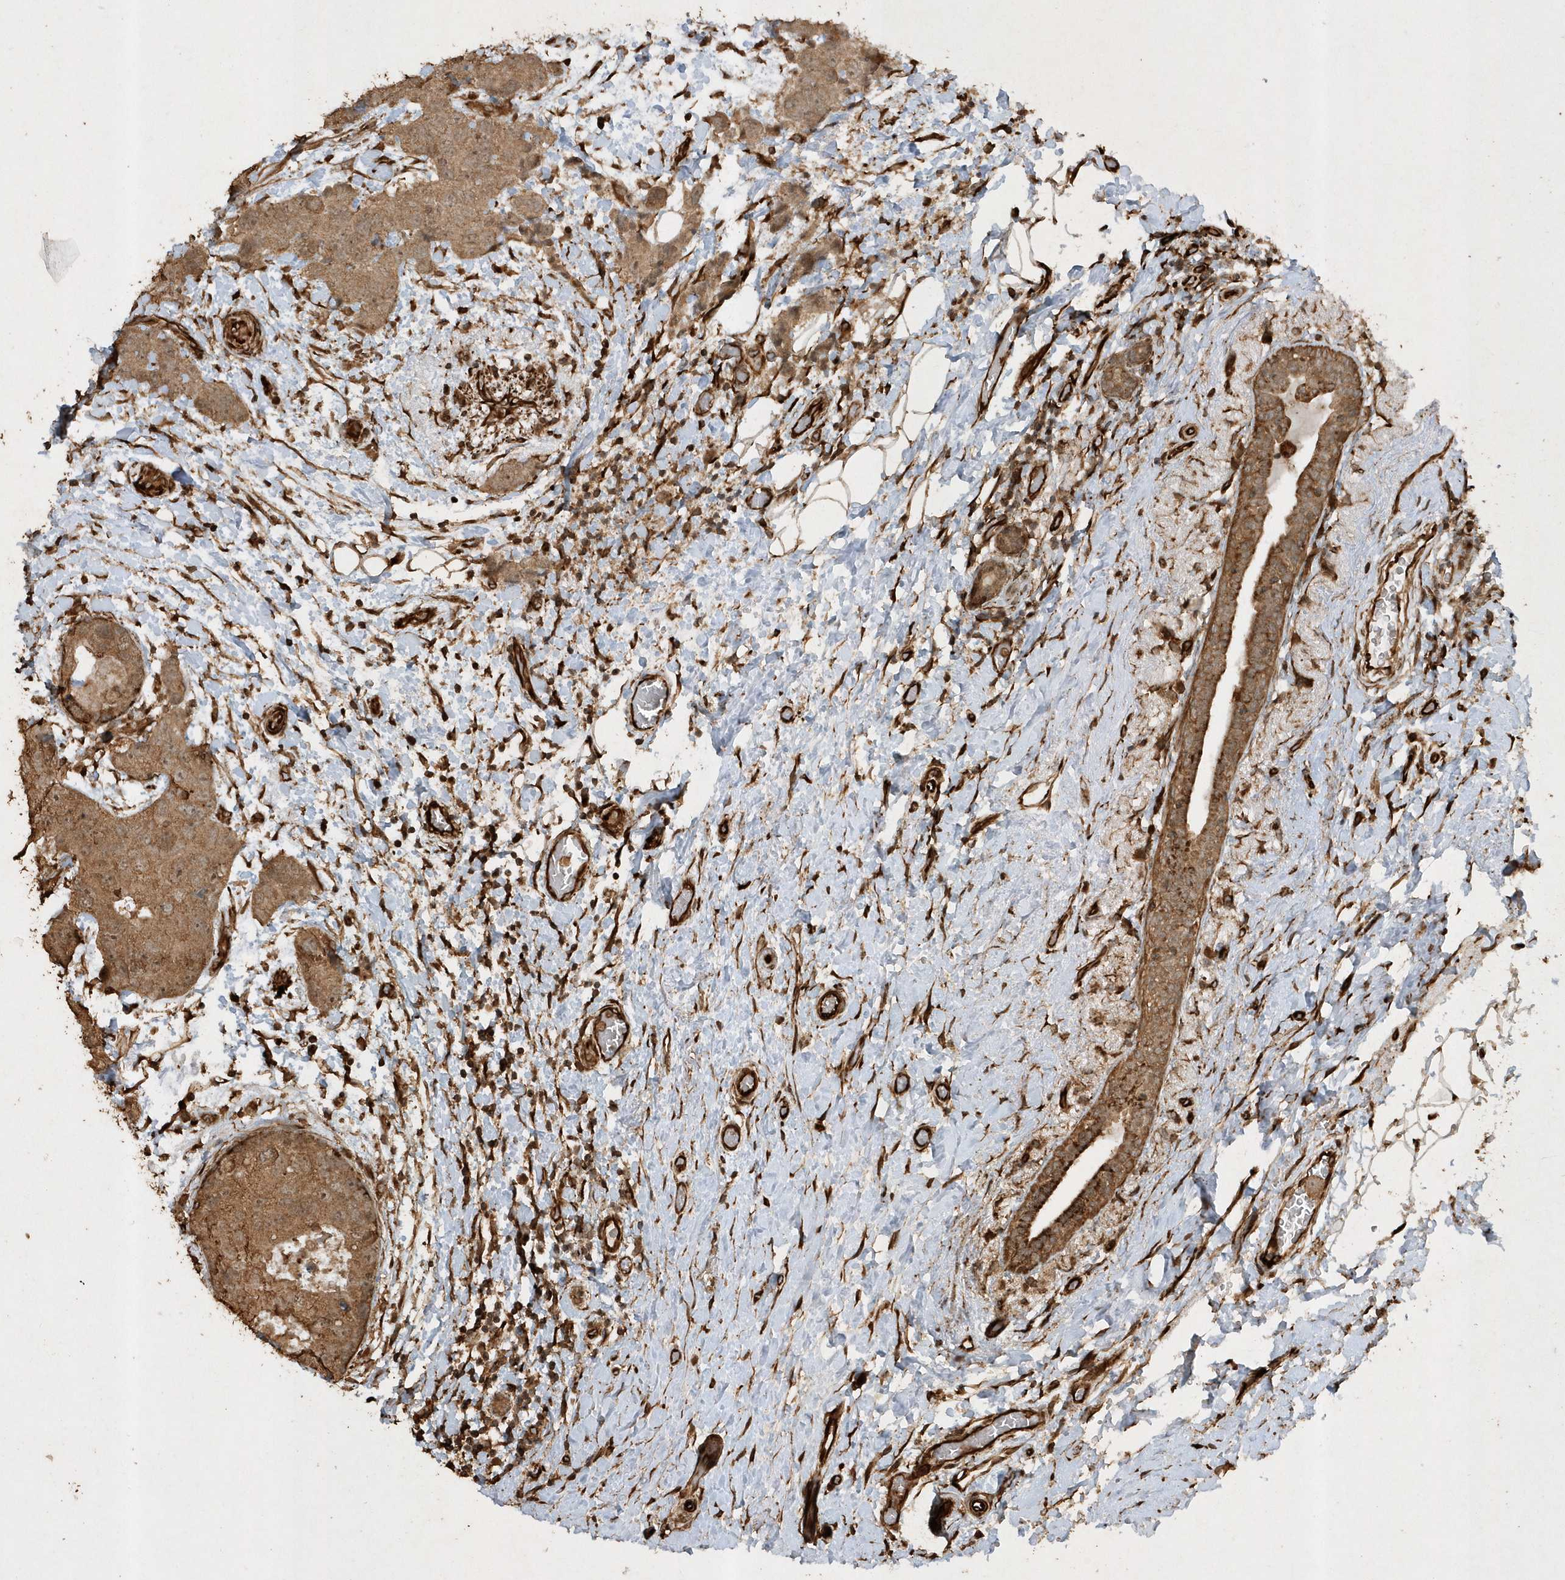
{"staining": {"intensity": "moderate", "quantity": ">75%", "location": "cytoplasmic/membranous"}, "tissue": "breast cancer", "cell_type": "Tumor cells", "image_type": "cancer", "snomed": [{"axis": "morphology", "description": "Duct carcinoma"}, {"axis": "topography", "description": "Breast"}], "caption": "Immunohistochemistry (DAB) staining of human breast intraductal carcinoma shows moderate cytoplasmic/membranous protein expression in approximately >75% of tumor cells.", "gene": "AVPI1", "patient": {"sex": "female", "age": 62}}